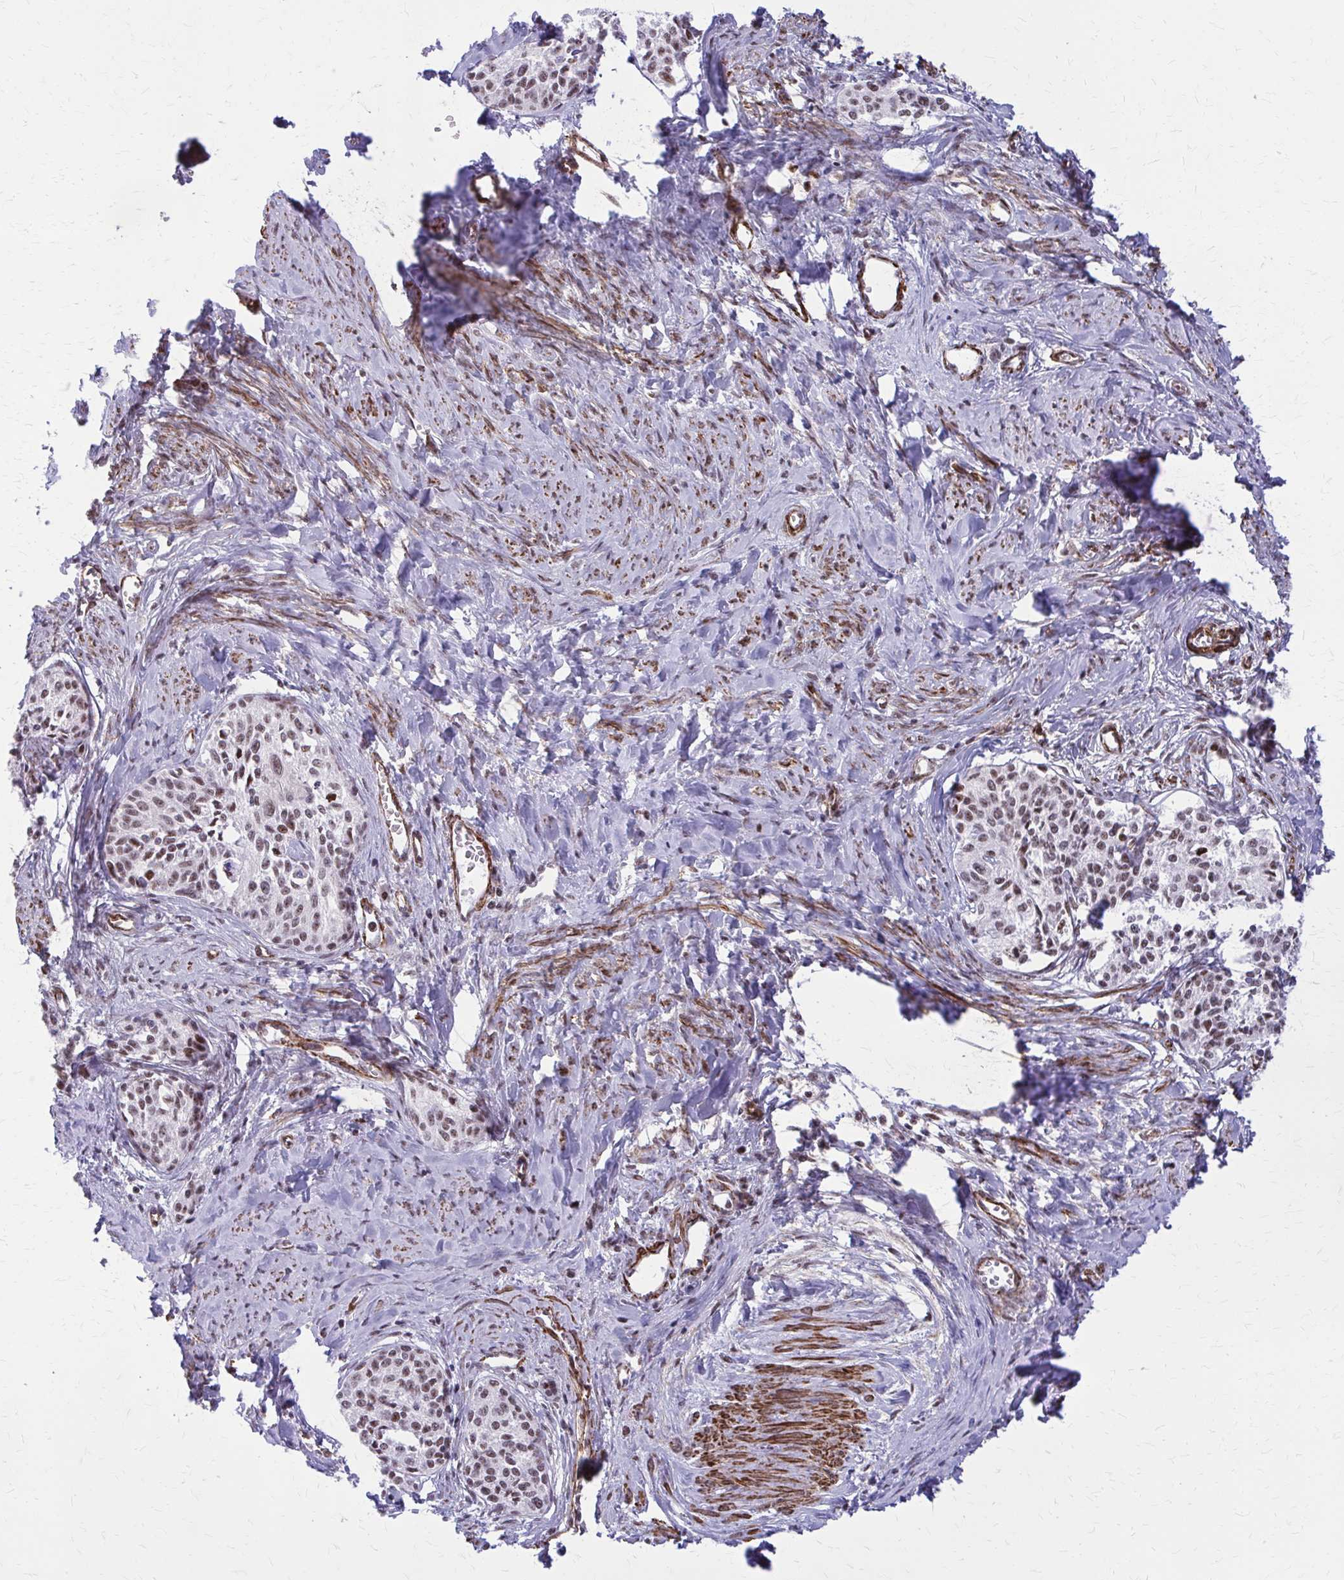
{"staining": {"intensity": "moderate", "quantity": ">75%", "location": "nuclear"}, "tissue": "cervical cancer", "cell_type": "Tumor cells", "image_type": "cancer", "snomed": [{"axis": "morphology", "description": "Squamous cell carcinoma, NOS"}, {"axis": "morphology", "description": "Adenocarcinoma, NOS"}, {"axis": "topography", "description": "Cervix"}], "caption": "IHC (DAB (3,3'-diaminobenzidine)) staining of human cervical cancer reveals moderate nuclear protein staining in approximately >75% of tumor cells.", "gene": "NRBF2", "patient": {"sex": "female", "age": 52}}